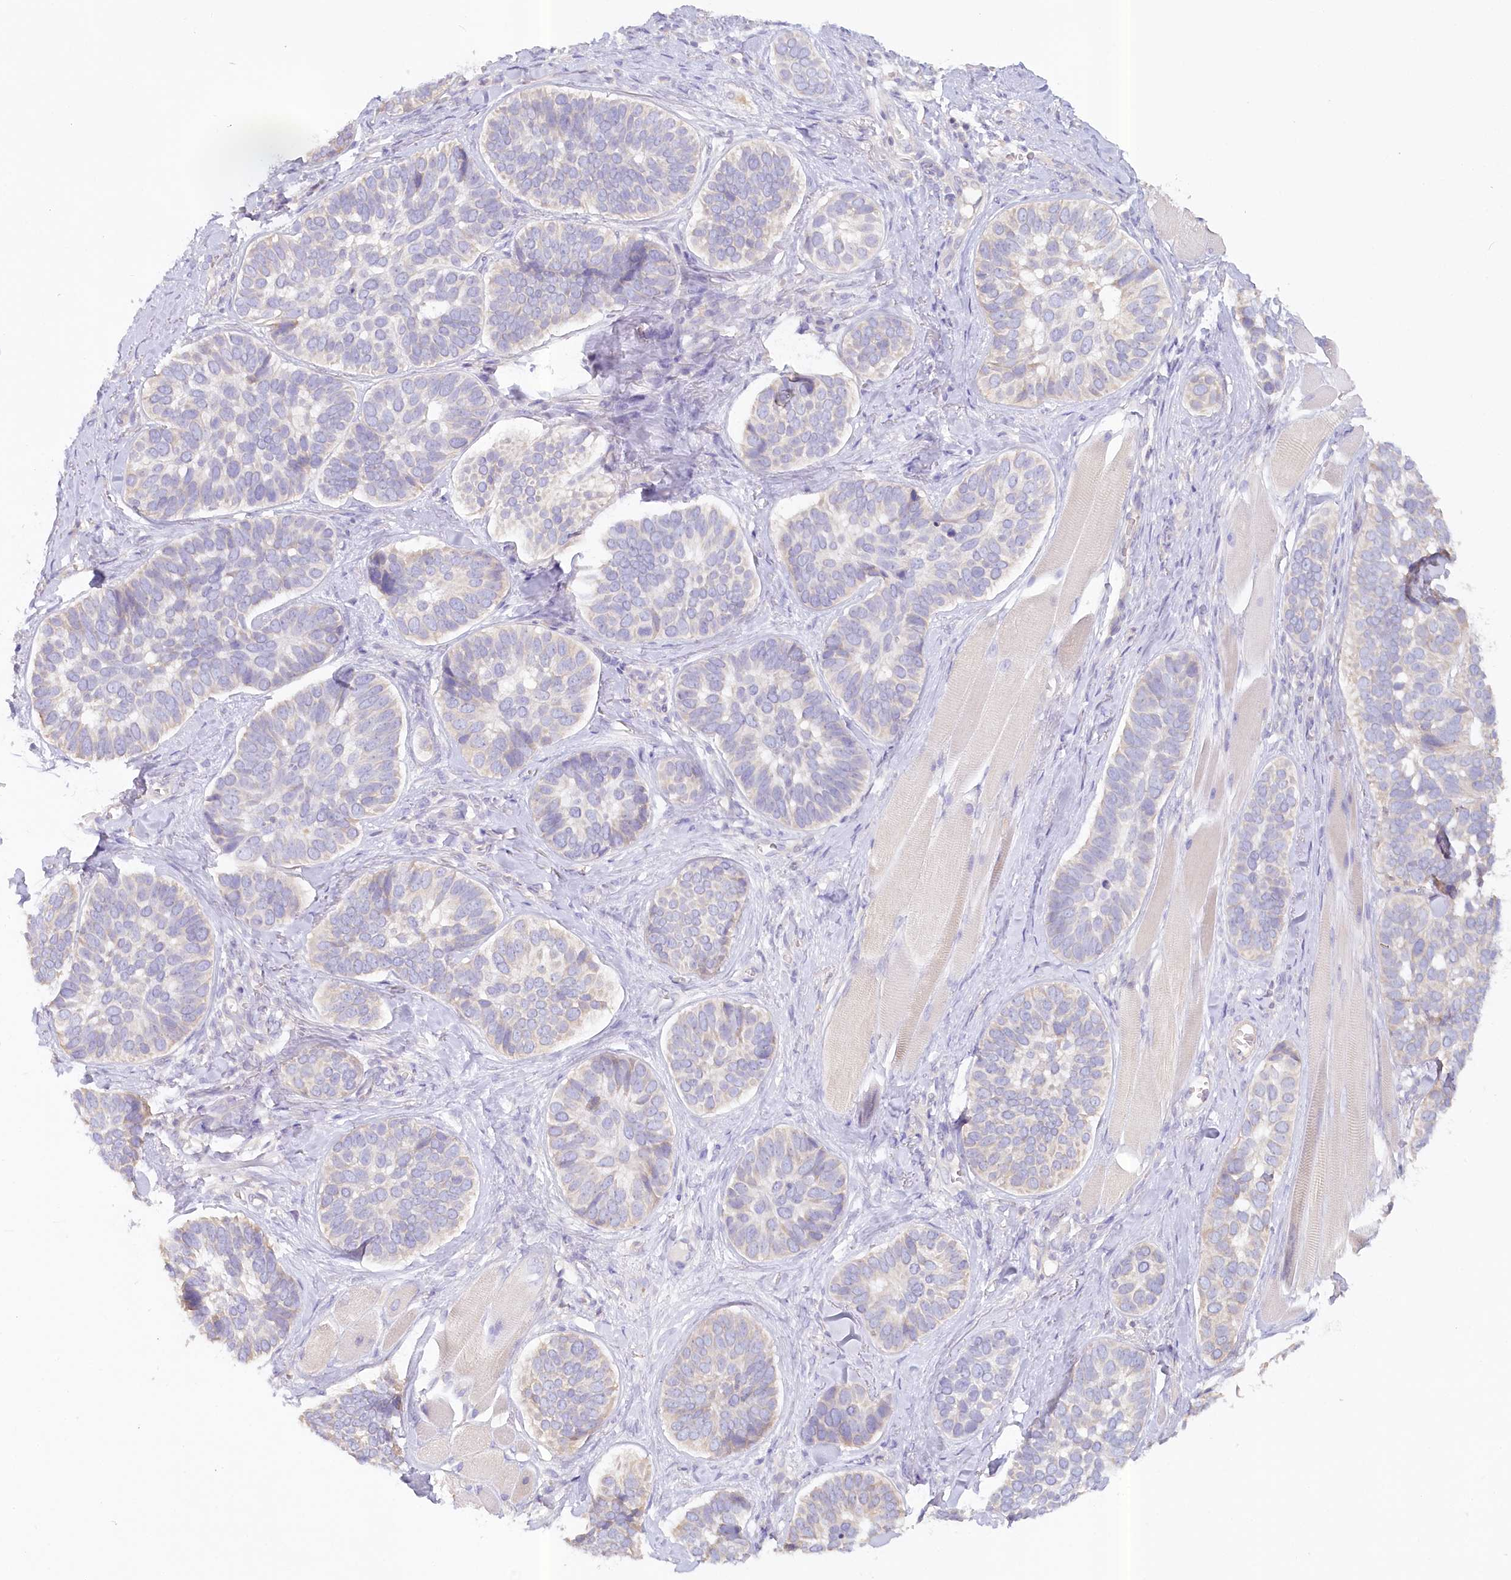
{"staining": {"intensity": "negative", "quantity": "none", "location": "none"}, "tissue": "skin cancer", "cell_type": "Tumor cells", "image_type": "cancer", "snomed": [{"axis": "morphology", "description": "Basal cell carcinoma"}, {"axis": "topography", "description": "Skin"}], "caption": "This is an IHC histopathology image of human skin basal cell carcinoma. There is no staining in tumor cells.", "gene": "PAIP2", "patient": {"sex": "male", "age": 62}}